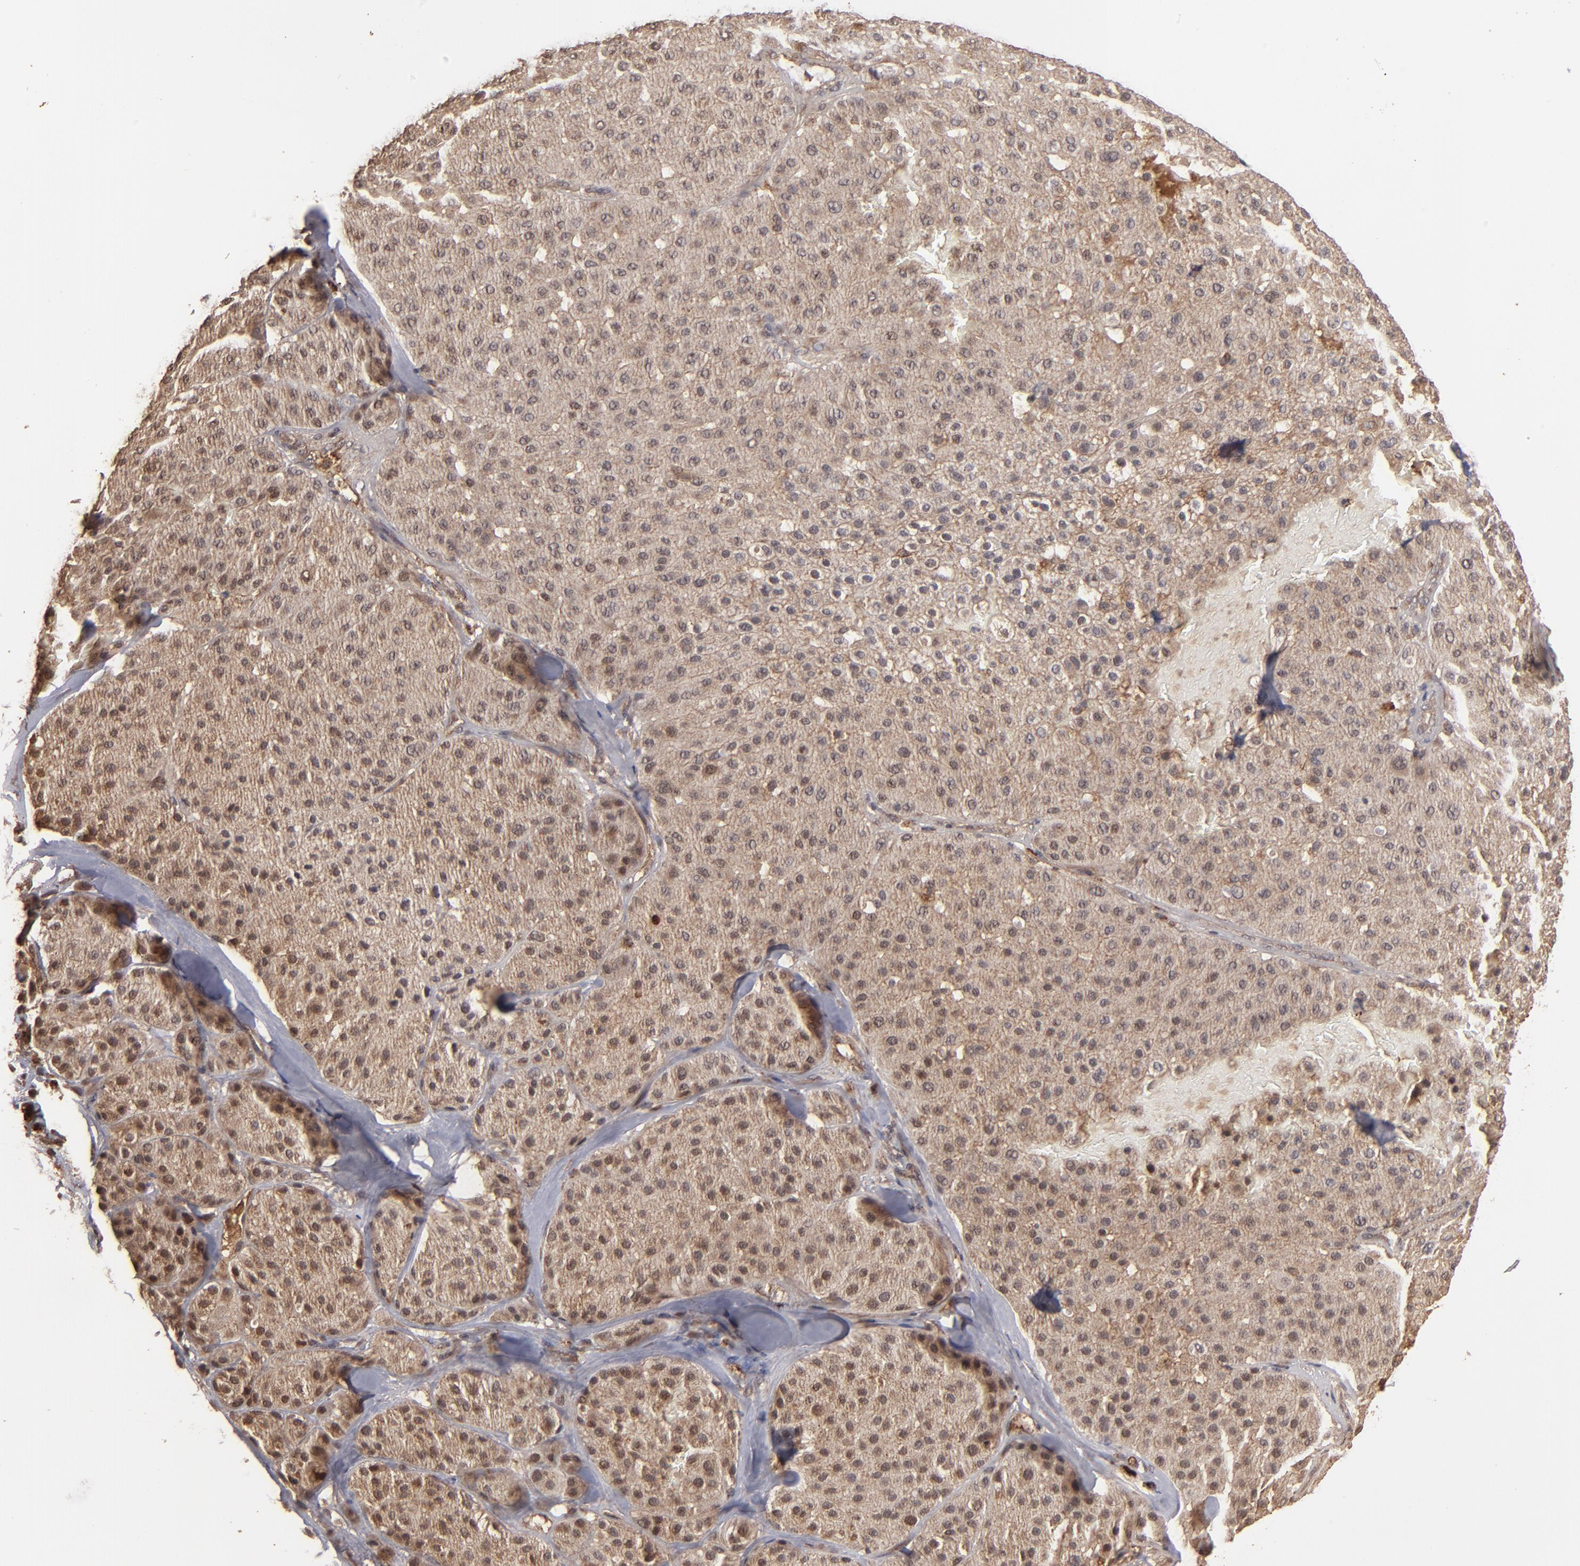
{"staining": {"intensity": "weak", "quantity": ">75%", "location": "cytoplasmic/membranous"}, "tissue": "melanoma", "cell_type": "Tumor cells", "image_type": "cancer", "snomed": [{"axis": "morphology", "description": "Normal tissue, NOS"}, {"axis": "morphology", "description": "Malignant melanoma, Metastatic site"}, {"axis": "topography", "description": "Skin"}], "caption": "This image displays immunohistochemistry staining of human malignant melanoma (metastatic site), with low weak cytoplasmic/membranous expression in approximately >75% of tumor cells.", "gene": "TENM1", "patient": {"sex": "male", "age": 41}}